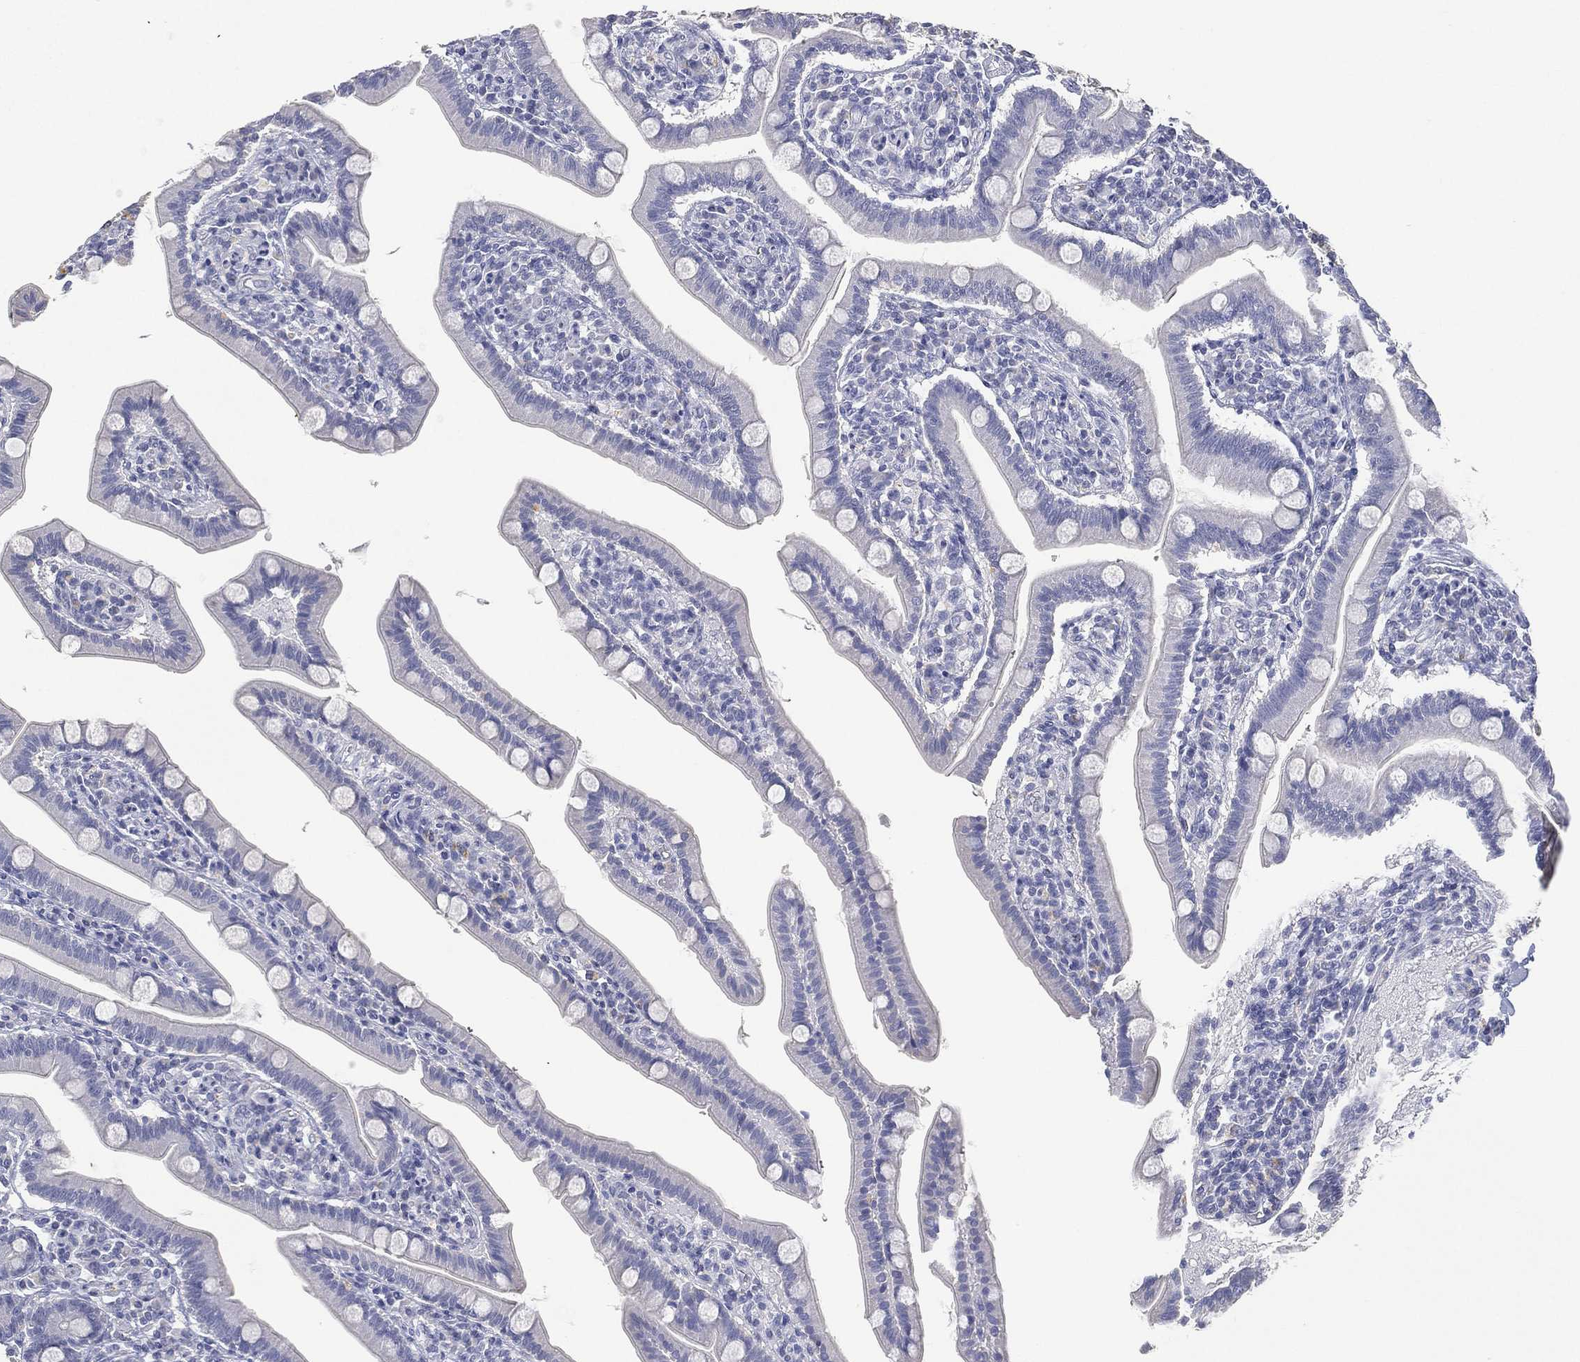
{"staining": {"intensity": "negative", "quantity": "none", "location": "none"}, "tissue": "small intestine", "cell_type": "Glandular cells", "image_type": "normal", "snomed": [{"axis": "morphology", "description": "Normal tissue, NOS"}, {"axis": "topography", "description": "Small intestine"}], "caption": "Protein analysis of benign small intestine reveals no significant positivity in glandular cells. Brightfield microscopy of immunohistochemistry (IHC) stained with DAB (3,3'-diaminobenzidine) (brown) and hematoxylin (blue), captured at high magnification.", "gene": "FMO1", "patient": {"sex": "male", "age": 66}}